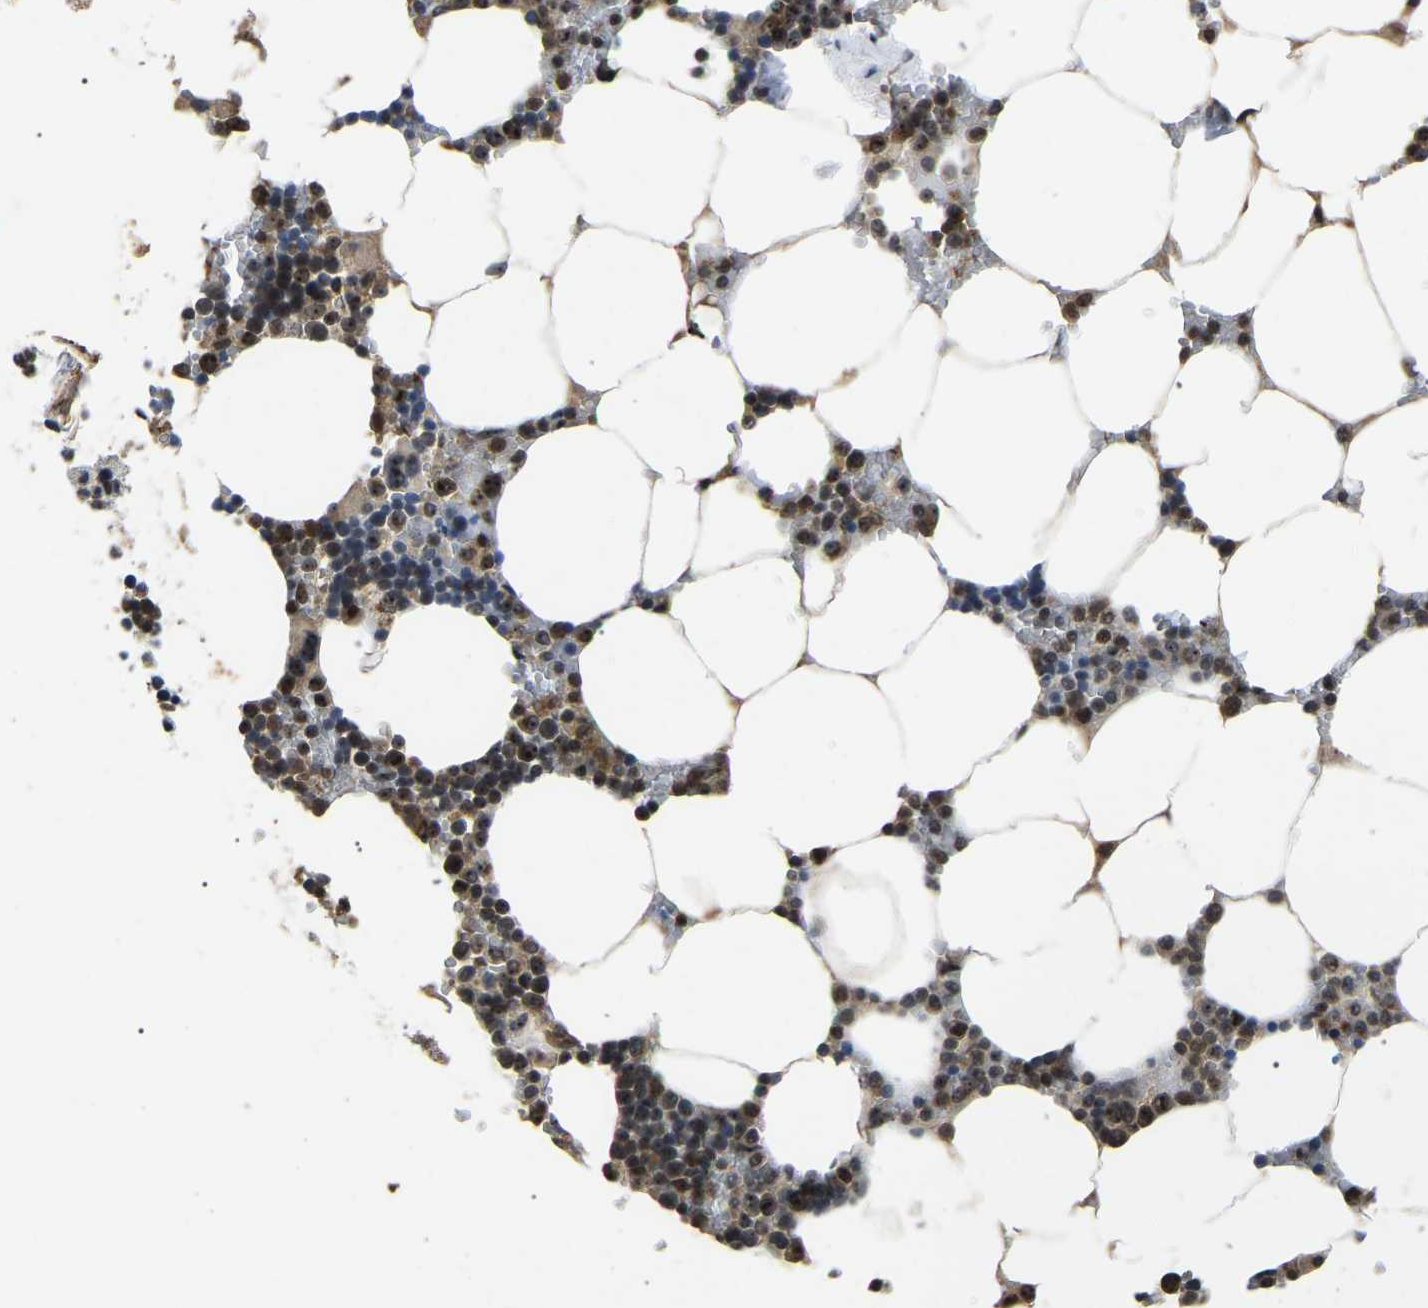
{"staining": {"intensity": "moderate", "quantity": "<25%", "location": "cytoplasmic/membranous,nuclear"}, "tissue": "bone marrow", "cell_type": "Hematopoietic cells", "image_type": "normal", "snomed": [{"axis": "morphology", "description": "Normal tissue, NOS"}, {"axis": "topography", "description": "Bone marrow"}], "caption": "A photomicrograph of bone marrow stained for a protein demonstrates moderate cytoplasmic/membranous,nuclear brown staining in hematopoietic cells. (DAB IHC, brown staining for protein, blue staining for nuclei).", "gene": "RBM28", "patient": {"sex": "male", "age": 70}}